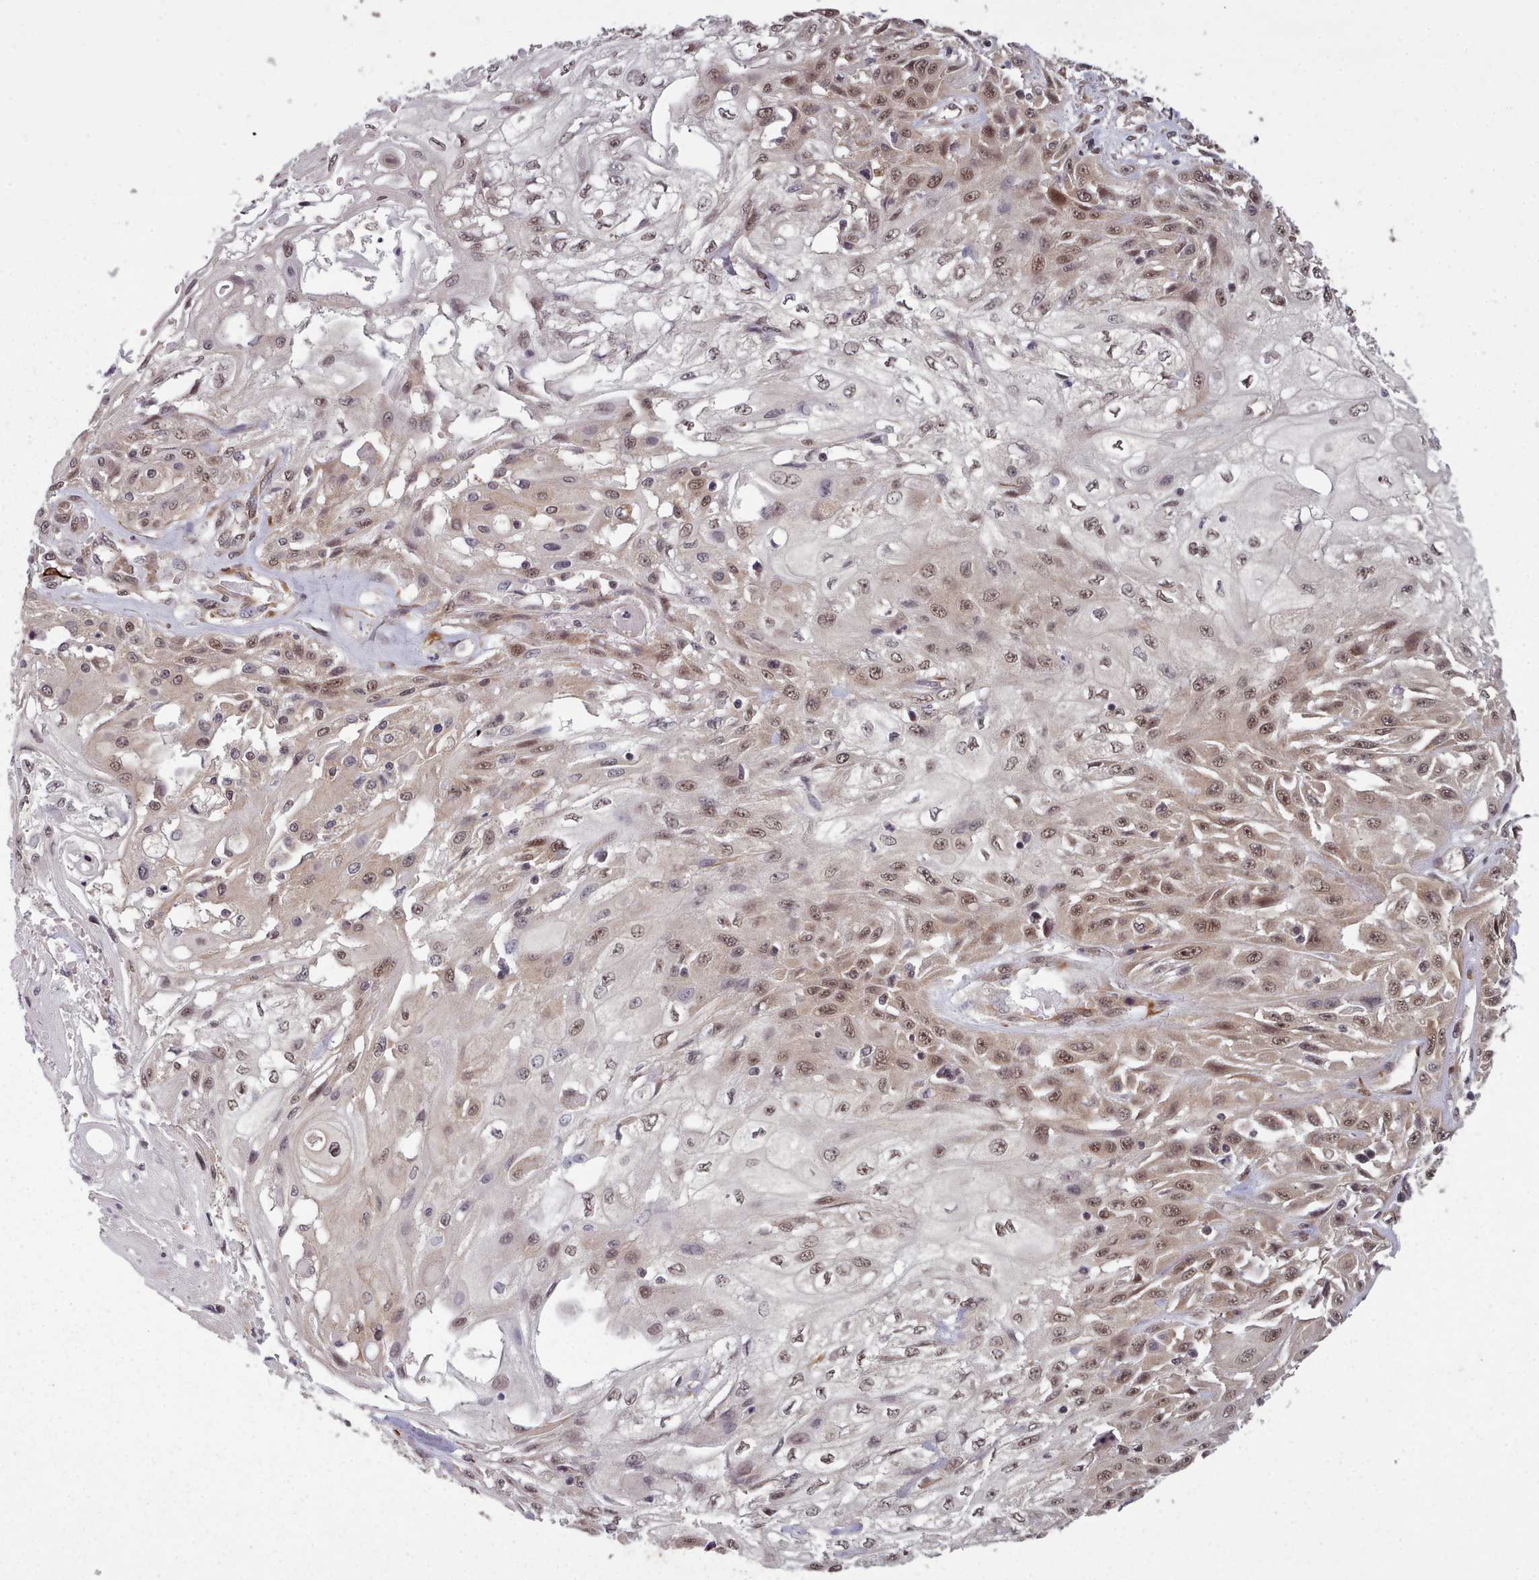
{"staining": {"intensity": "weak", "quantity": ">75%", "location": "nuclear"}, "tissue": "skin cancer", "cell_type": "Tumor cells", "image_type": "cancer", "snomed": [{"axis": "morphology", "description": "Squamous cell carcinoma, NOS"}, {"axis": "morphology", "description": "Squamous cell carcinoma, metastatic, NOS"}, {"axis": "topography", "description": "Skin"}, {"axis": "topography", "description": "Lymph node"}], "caption": "Tumor cells reveal low levels of weak nuclear staining in about >75% of cells in human squamous cell carcinoma (skin).", "gene": "DHX8", "patient": {"sex": "male", "age": 75}}